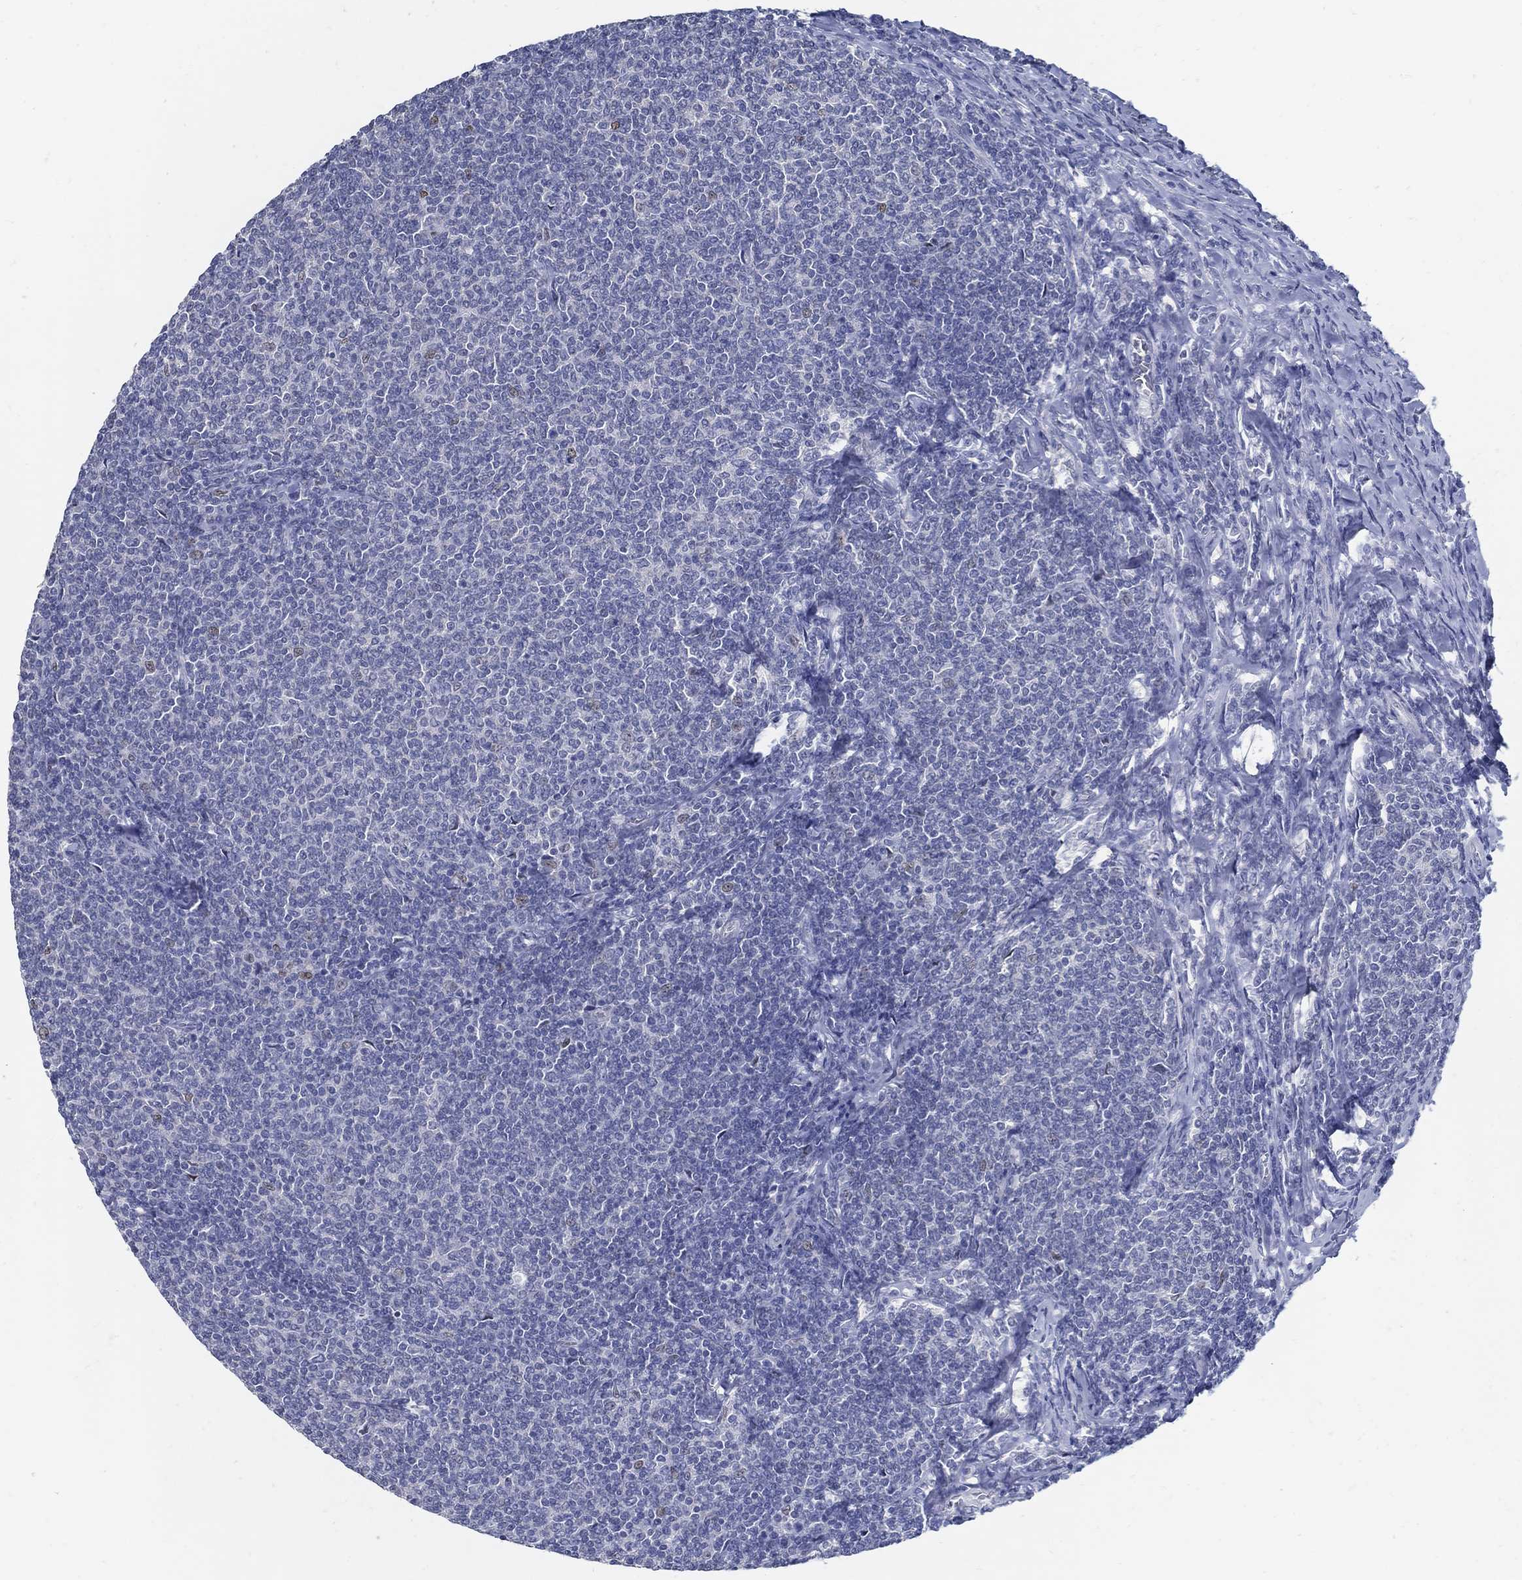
{"staining": {"intensity": "negative", "quantity": "none", "location": "none"}, "tissue": "lymphoma", "cell_type": "Tumor cells", "image_type": "cancer", "snomed": [{"axis": "morphology", "description": "Malignant lymphoma, non-Hodgkin's type, Low grade"}, {"axis": "topography", "description": "Lymph node"}], "caption": "Immunohistochemistry micrograph of human lymphoma stained for a protein (brown), which shows no staining in tumor cells.", "gene": "USP29", "patient": {"sex": "male", "age": 52}}